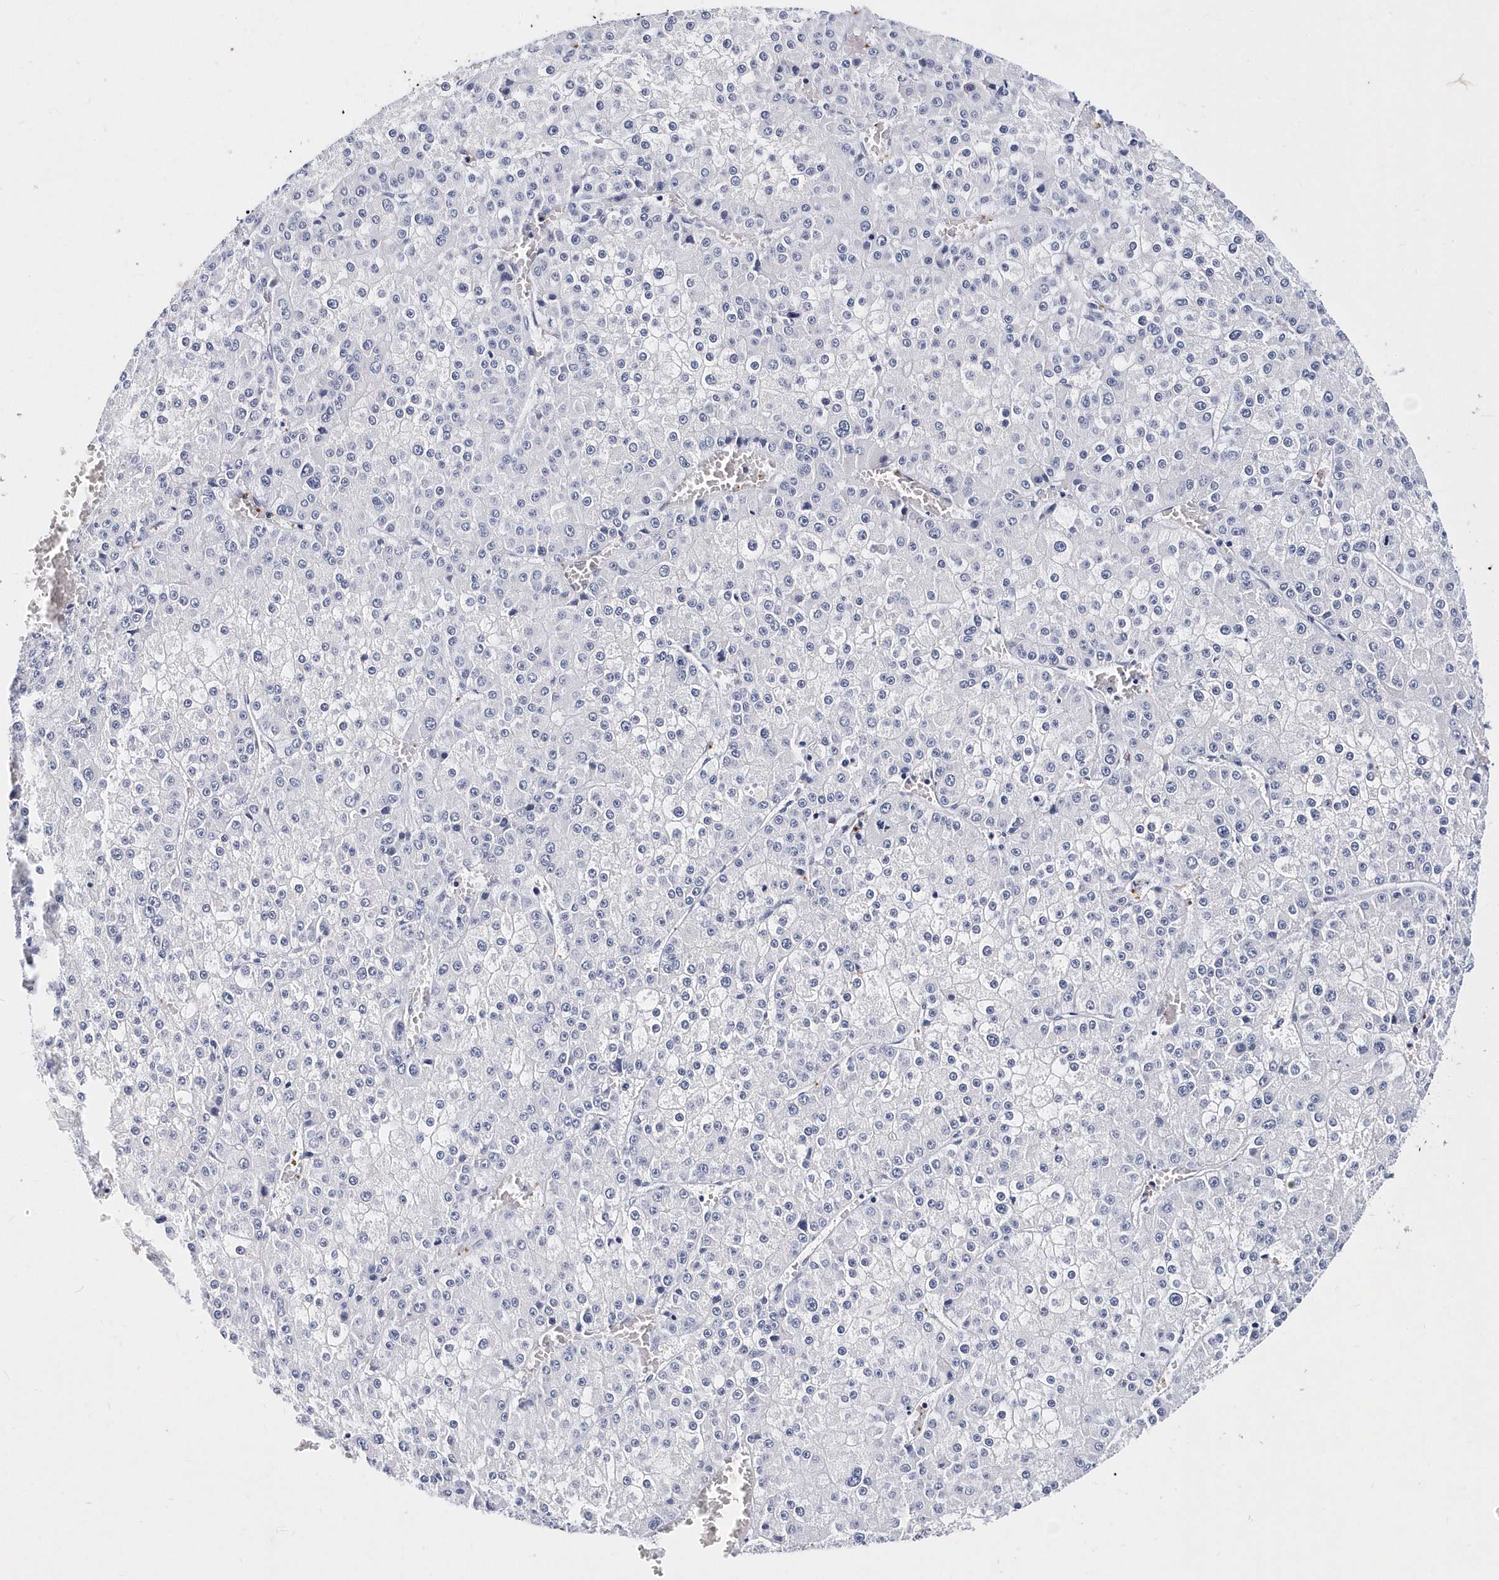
{"staining": {"intensity": "negative", "quantity": "none", "location": "none"}, "tissue": "liver cancer", "cell_type": "Tumor cells", "image_type": "cancer", "snomed": [{"axis": "morphology", "description": "Carcinoma, Hepatocellular, NOS"}, {"axis": "topography", "description": "Liver"}], "caption": "Tumor cells are negative for brown protein staining in liver hepatocellular carcinoma. Brightfield microscopy of immunohistochemistry (IHC) stained with DAB (3,3'-diaminobenzidine) (brown) and hematoxylin (blue), captured at high magnification.", "gene": "ITGA2B", "patient": {"sex": "female", "age": 73}}